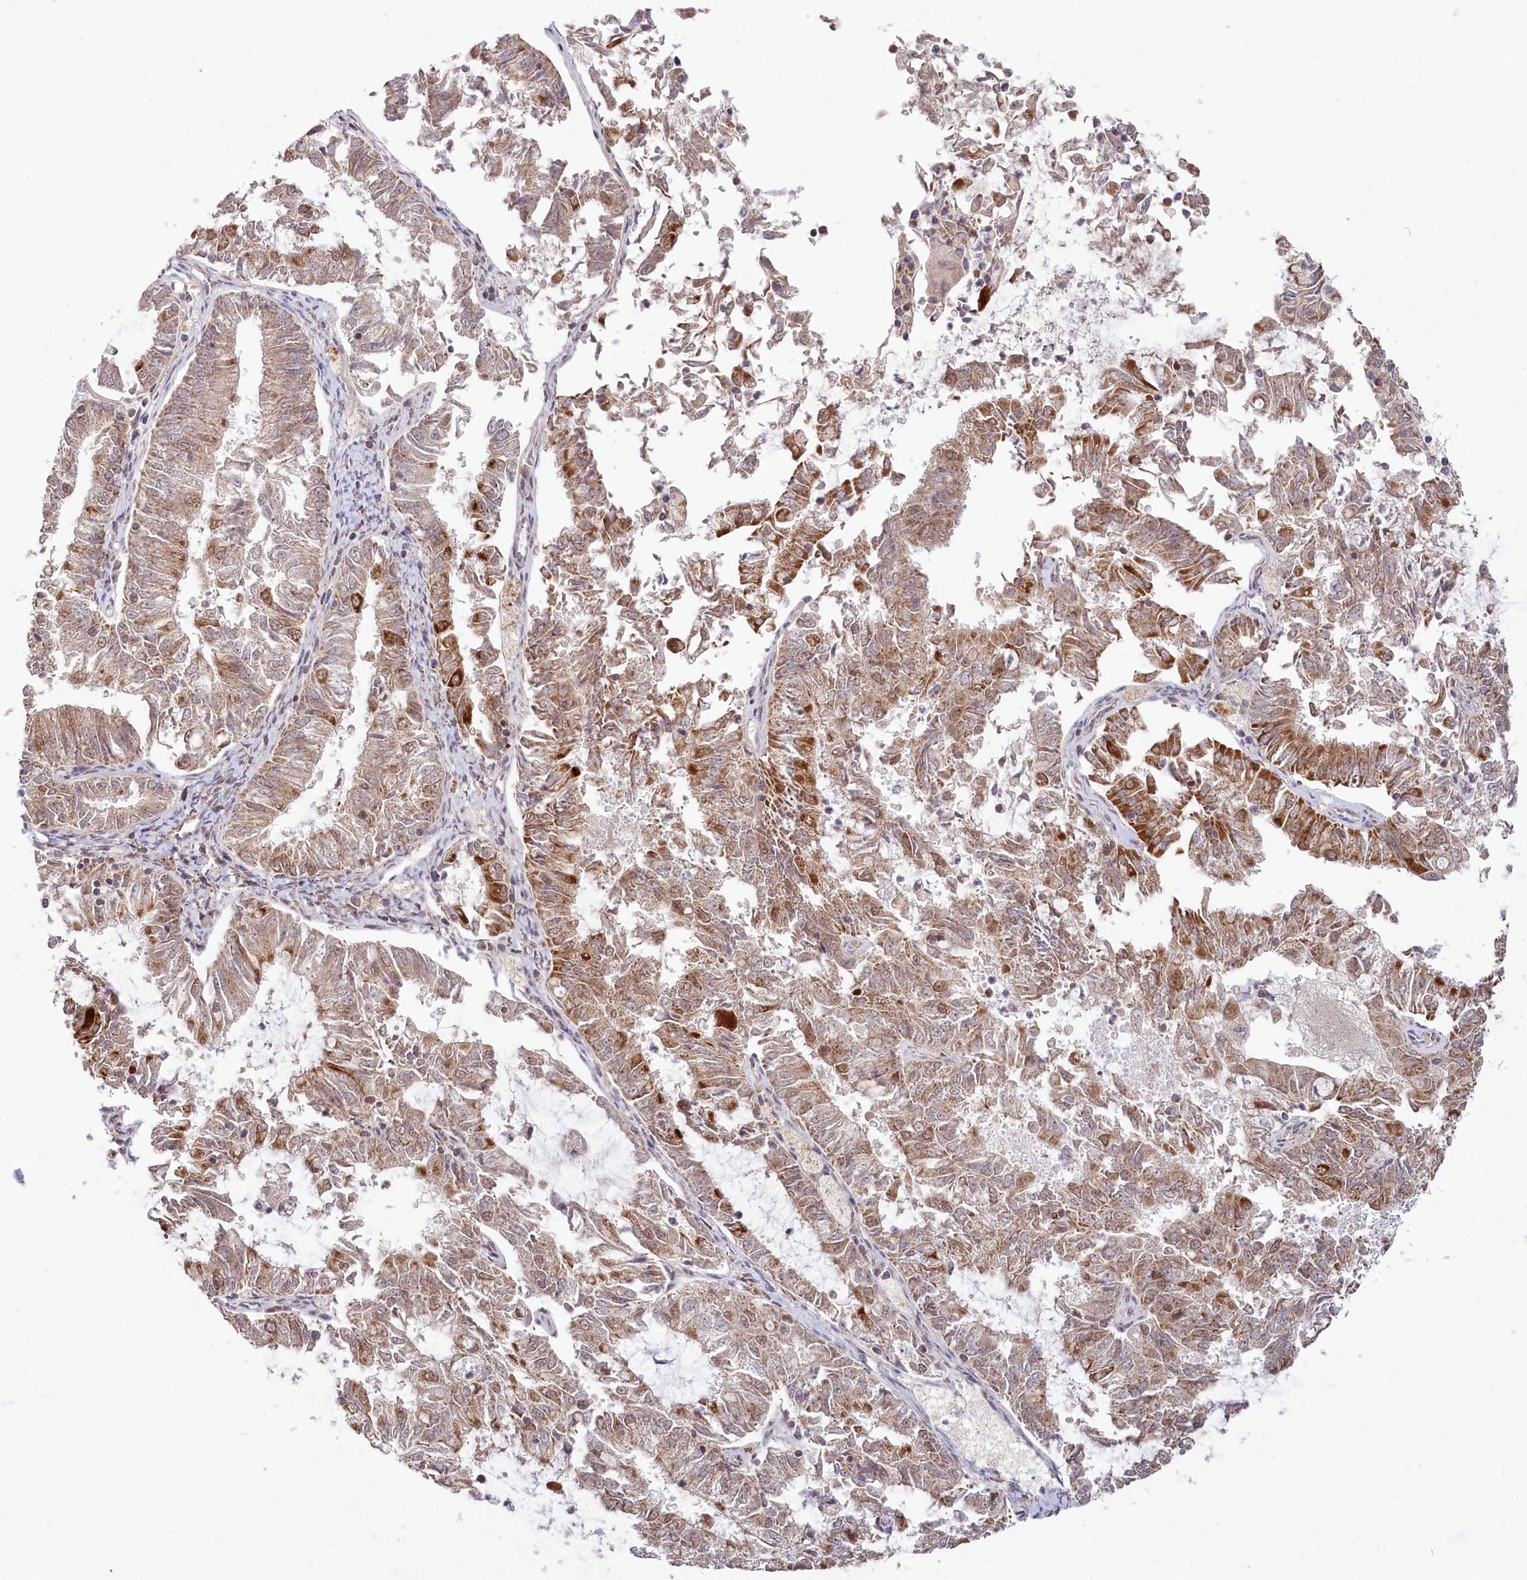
{"staining": {"intensity": "moderate", "quantity": ">75%", "location": "cytoplasmic/membranous"}, "tissue": "endometrial cancer", "cell_type": "Tumor cells", "image_type": "cancer", "snomed": [{"axis": "morphology", "description": "Adenocarcinoma, NOS"}, {"axis": "topography", "description": "Endometrium"}], "caption": "The micrograph reveals immunohistochemical staining of endometrial cancer (adenocarcinoma). There is moderate cytoplasmic/membranous expression is seen in about >75% of tumor cells.", "gene": "RTN4IP1", "patient": {"sex": "female", "age": 57}}